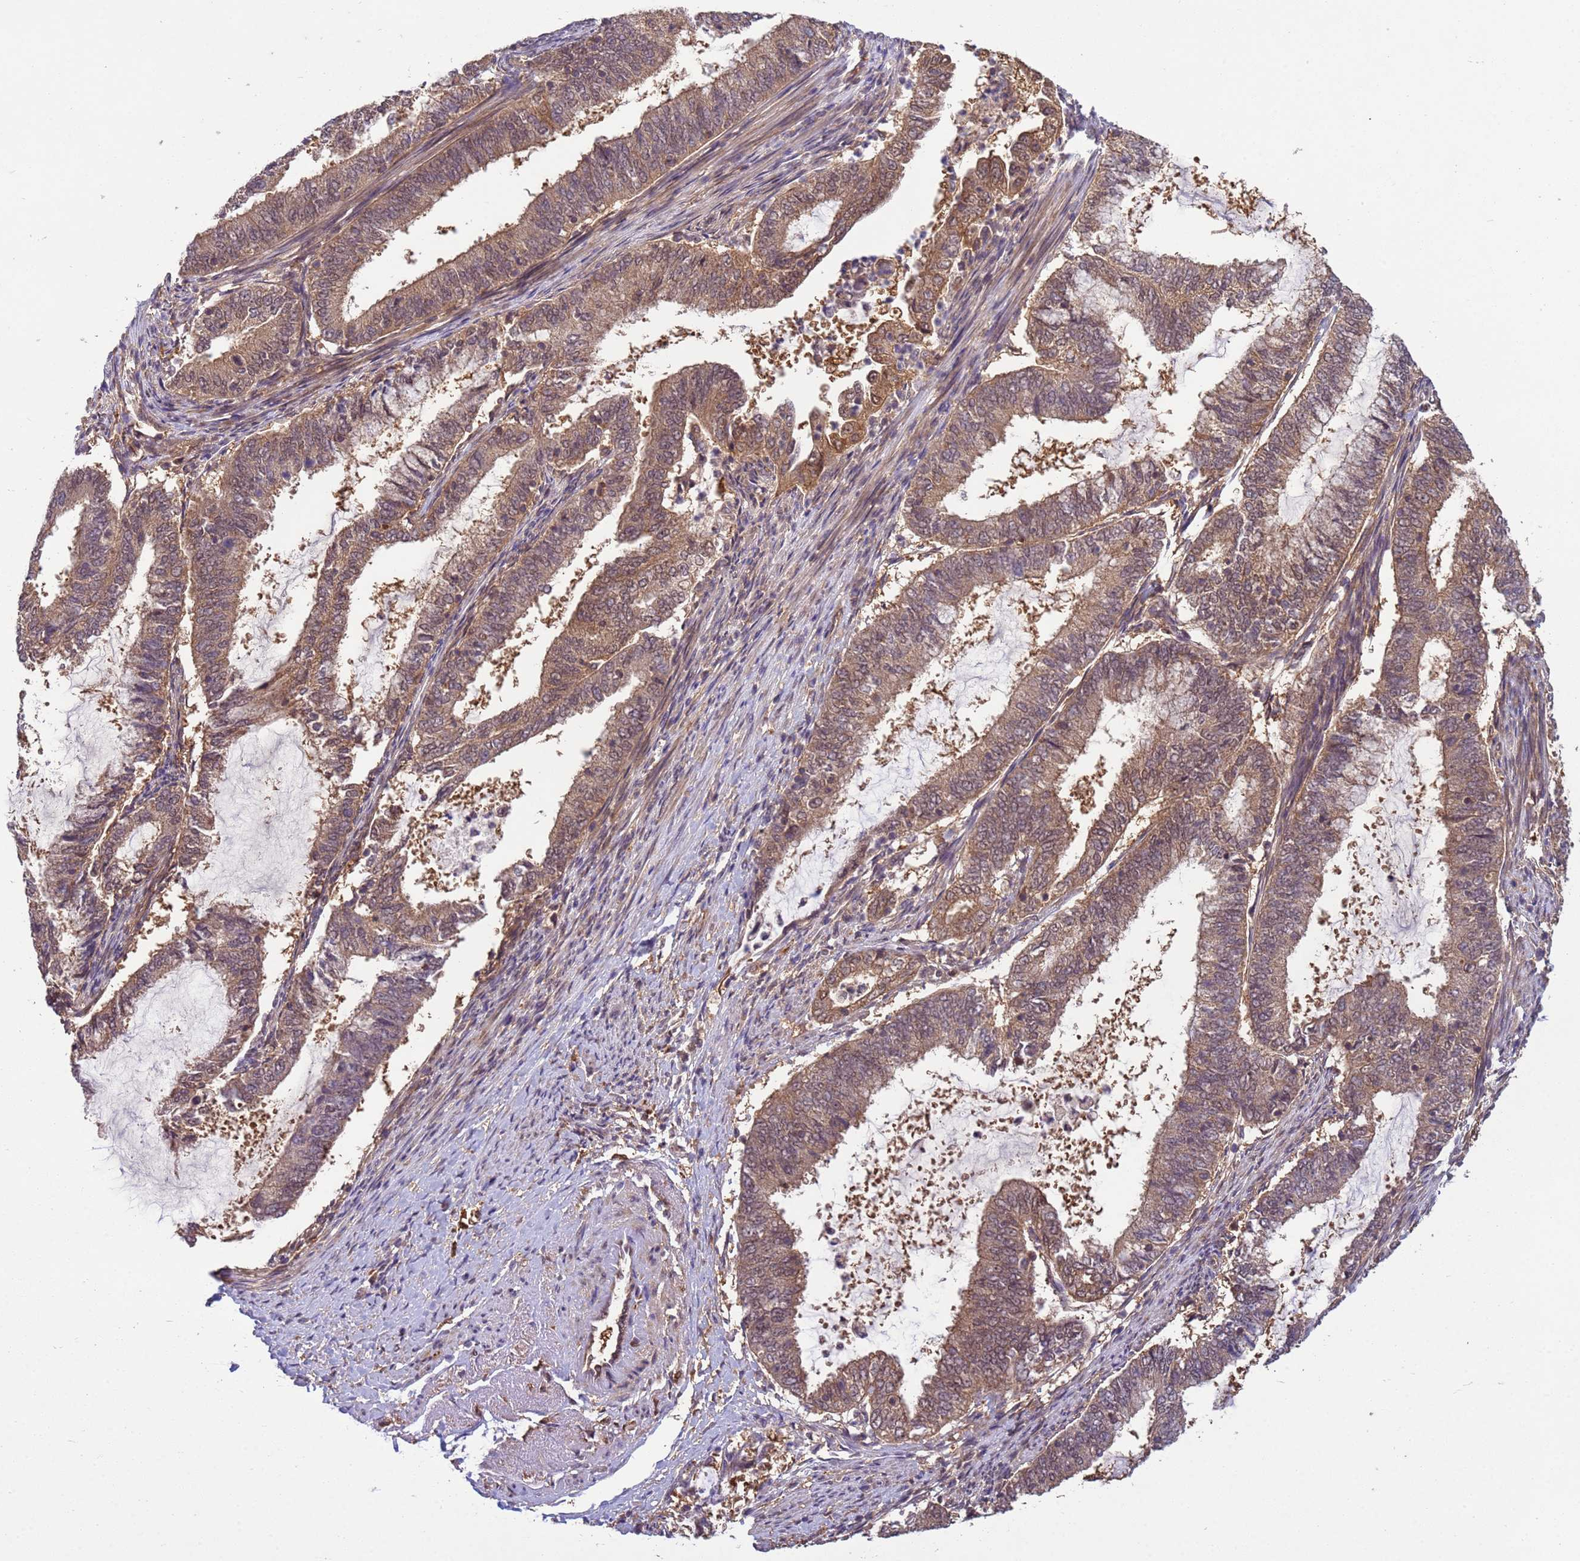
{"staining": {"intensity": "moderate", "quantity": "25%-75%", "location": "cytoplasmic/membranous,nuclear"}, "tissue": "endometrial cancer", "cell_type": "Tumor cells", "image_type": "cancer", "snomed": [{"axis": "morphology", "description": "Adenocarcinoma, NOS"}, {"axis": "topography", "description": "Endometrium"}], "caption": "A high-resolution micrograph shows IHC staining of endometrial cancer (adenocarcinoma), which shows moderate cytoplasmic/membranous and nuclear expression in about 25%-75% of tumor cells.", "gene": "NPEPPS", "patient": {"sex": "female", "age": 51}}